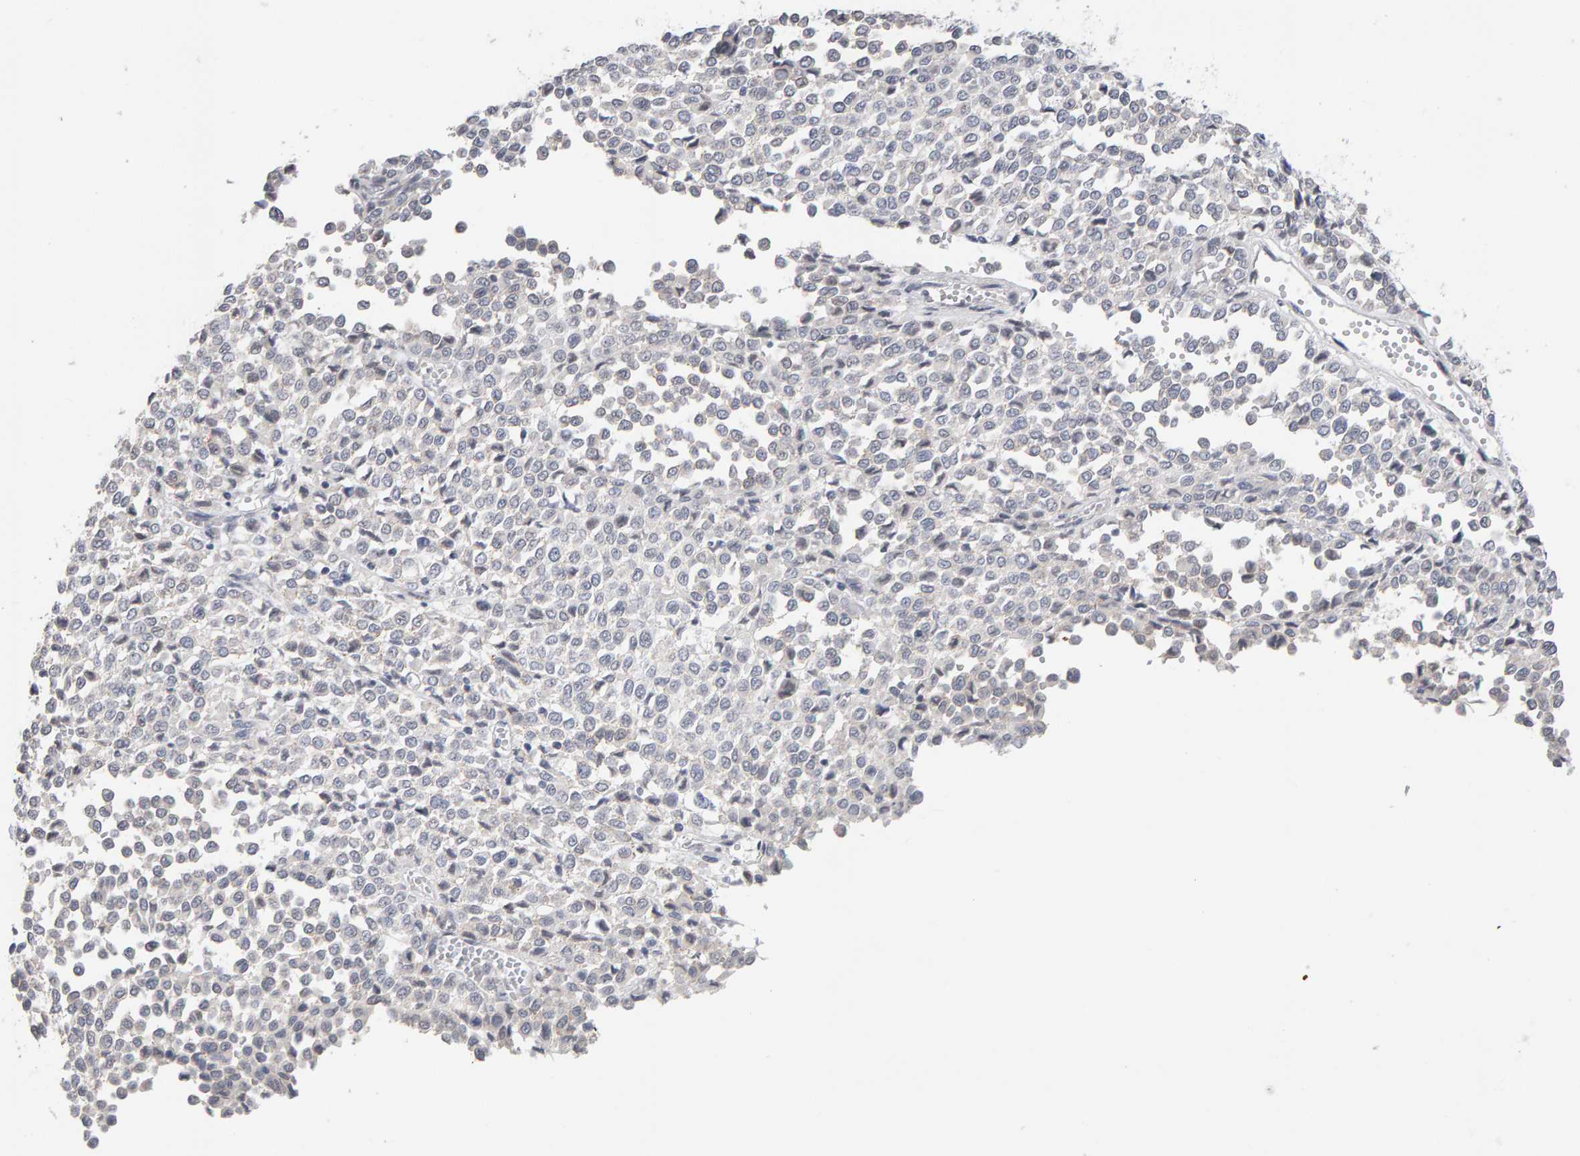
{"staining": {"intensity": "negative", "quantity": "none", "location": "none"}, "tissue": "melanoma", "cell_type": "Tumor cells", "image_type": "cancer", "snomed": [{"axis": "morphology", "description": "Malignant melanoma, Metastatic site"}, {"axis": "topography", "description": "Pancreas"}], "caption": "Immunohistochemistry photomicrograph of human malignant melanoma (metastatic site) stained for a protein (brown), which shows no staining in tumor cells.", "gene": "HNF4A", "patient": {"sex": "female", "age": 30}}